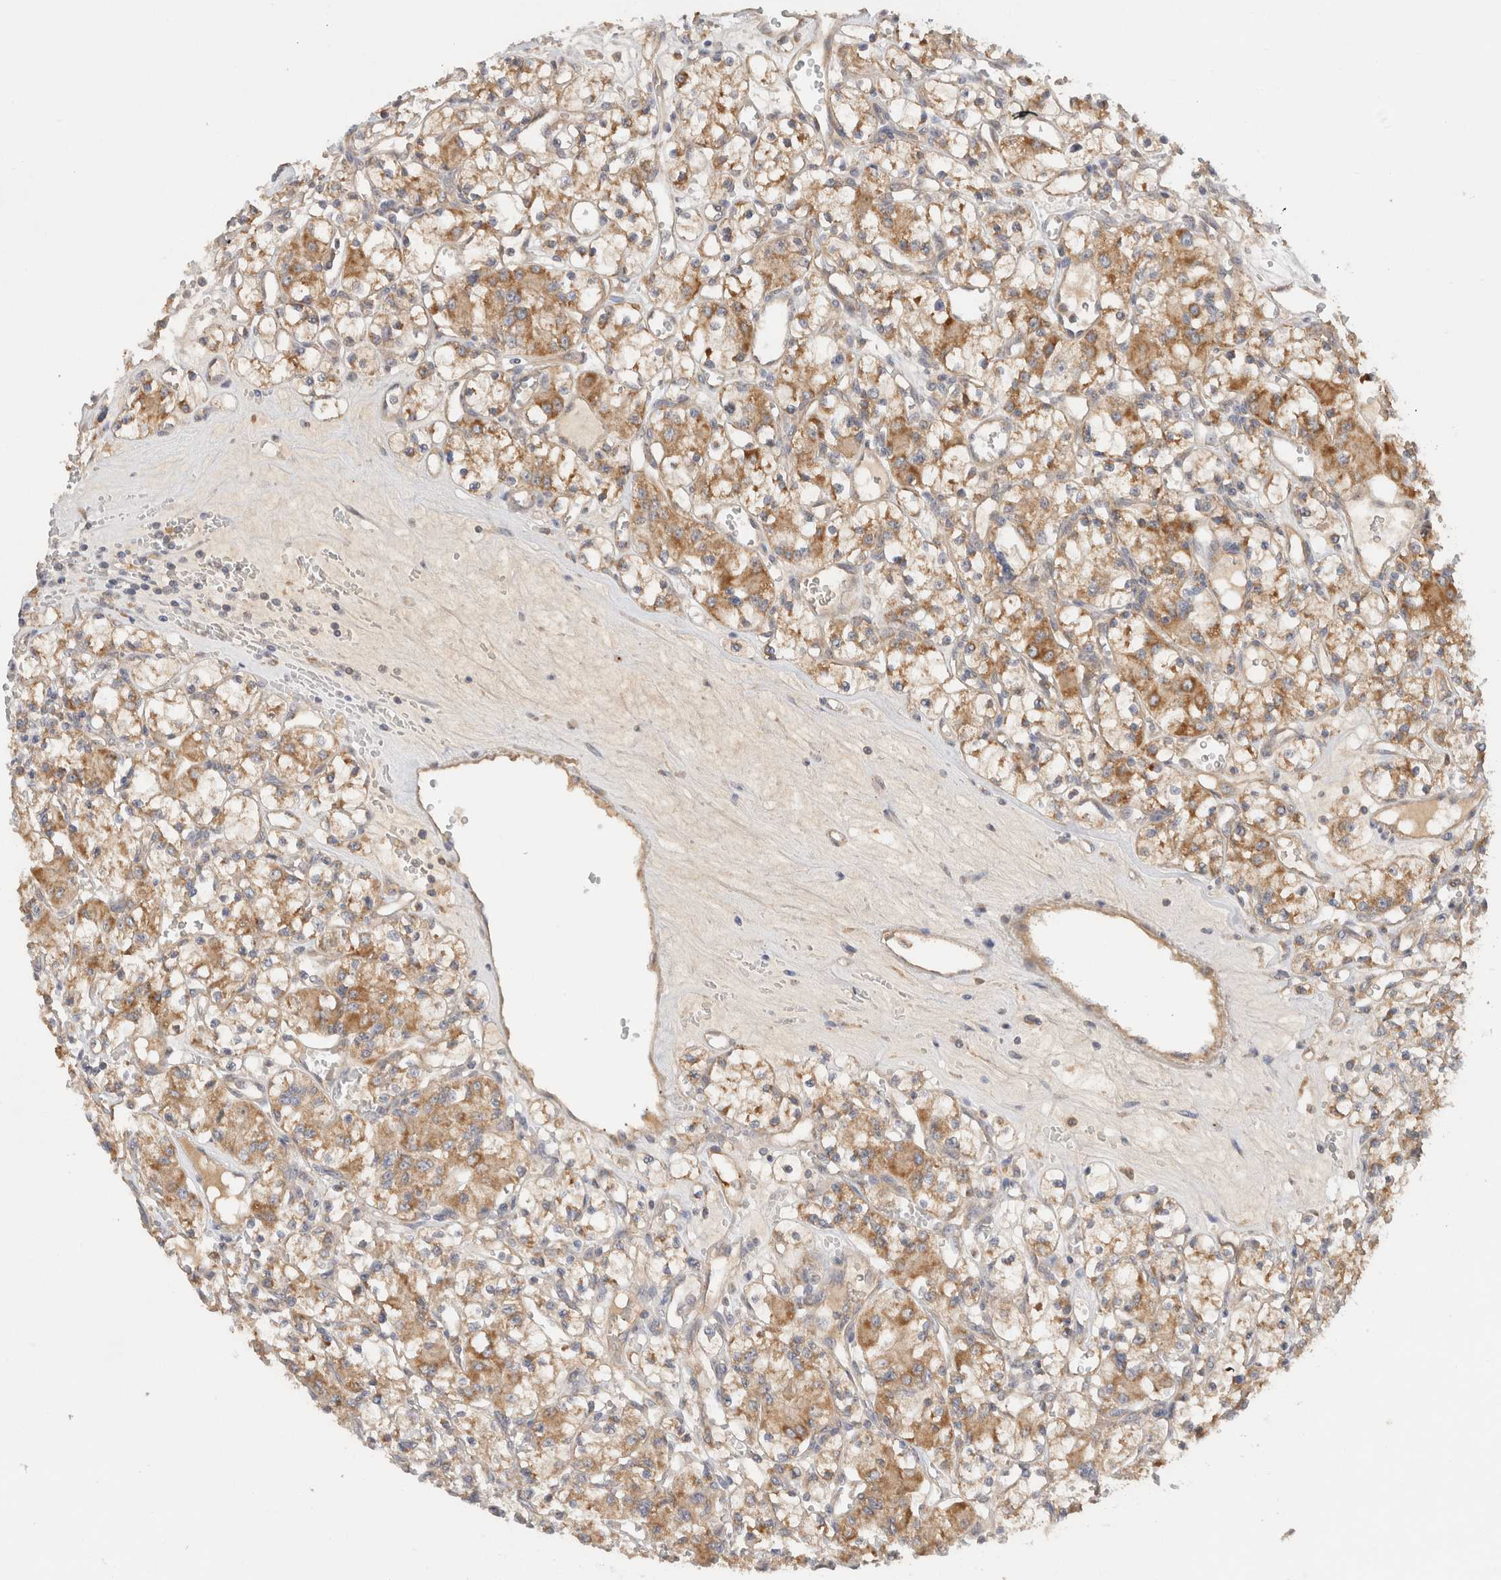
{"staining": {"intensity": "moderate", "quantity": "25%-75%", "location": "cytoplasmic/membranous"}, "tissue": "renal cancer", "cell_type": "Tumor cells", "image_type": "cancer", "snomed": [{"axis": "morphology", "description": "Adenocarcinoma, NOS"}, {"axis": "topography", "description": "Kidney"}], "caption": "Protein staining exhibits moderate cytoplasmic/membranous expression in about 25%-75% of tumor cells in renal adenocarcinoma.", "gene": "SGK3", "patient": {"sex": "female", "age": 59}}